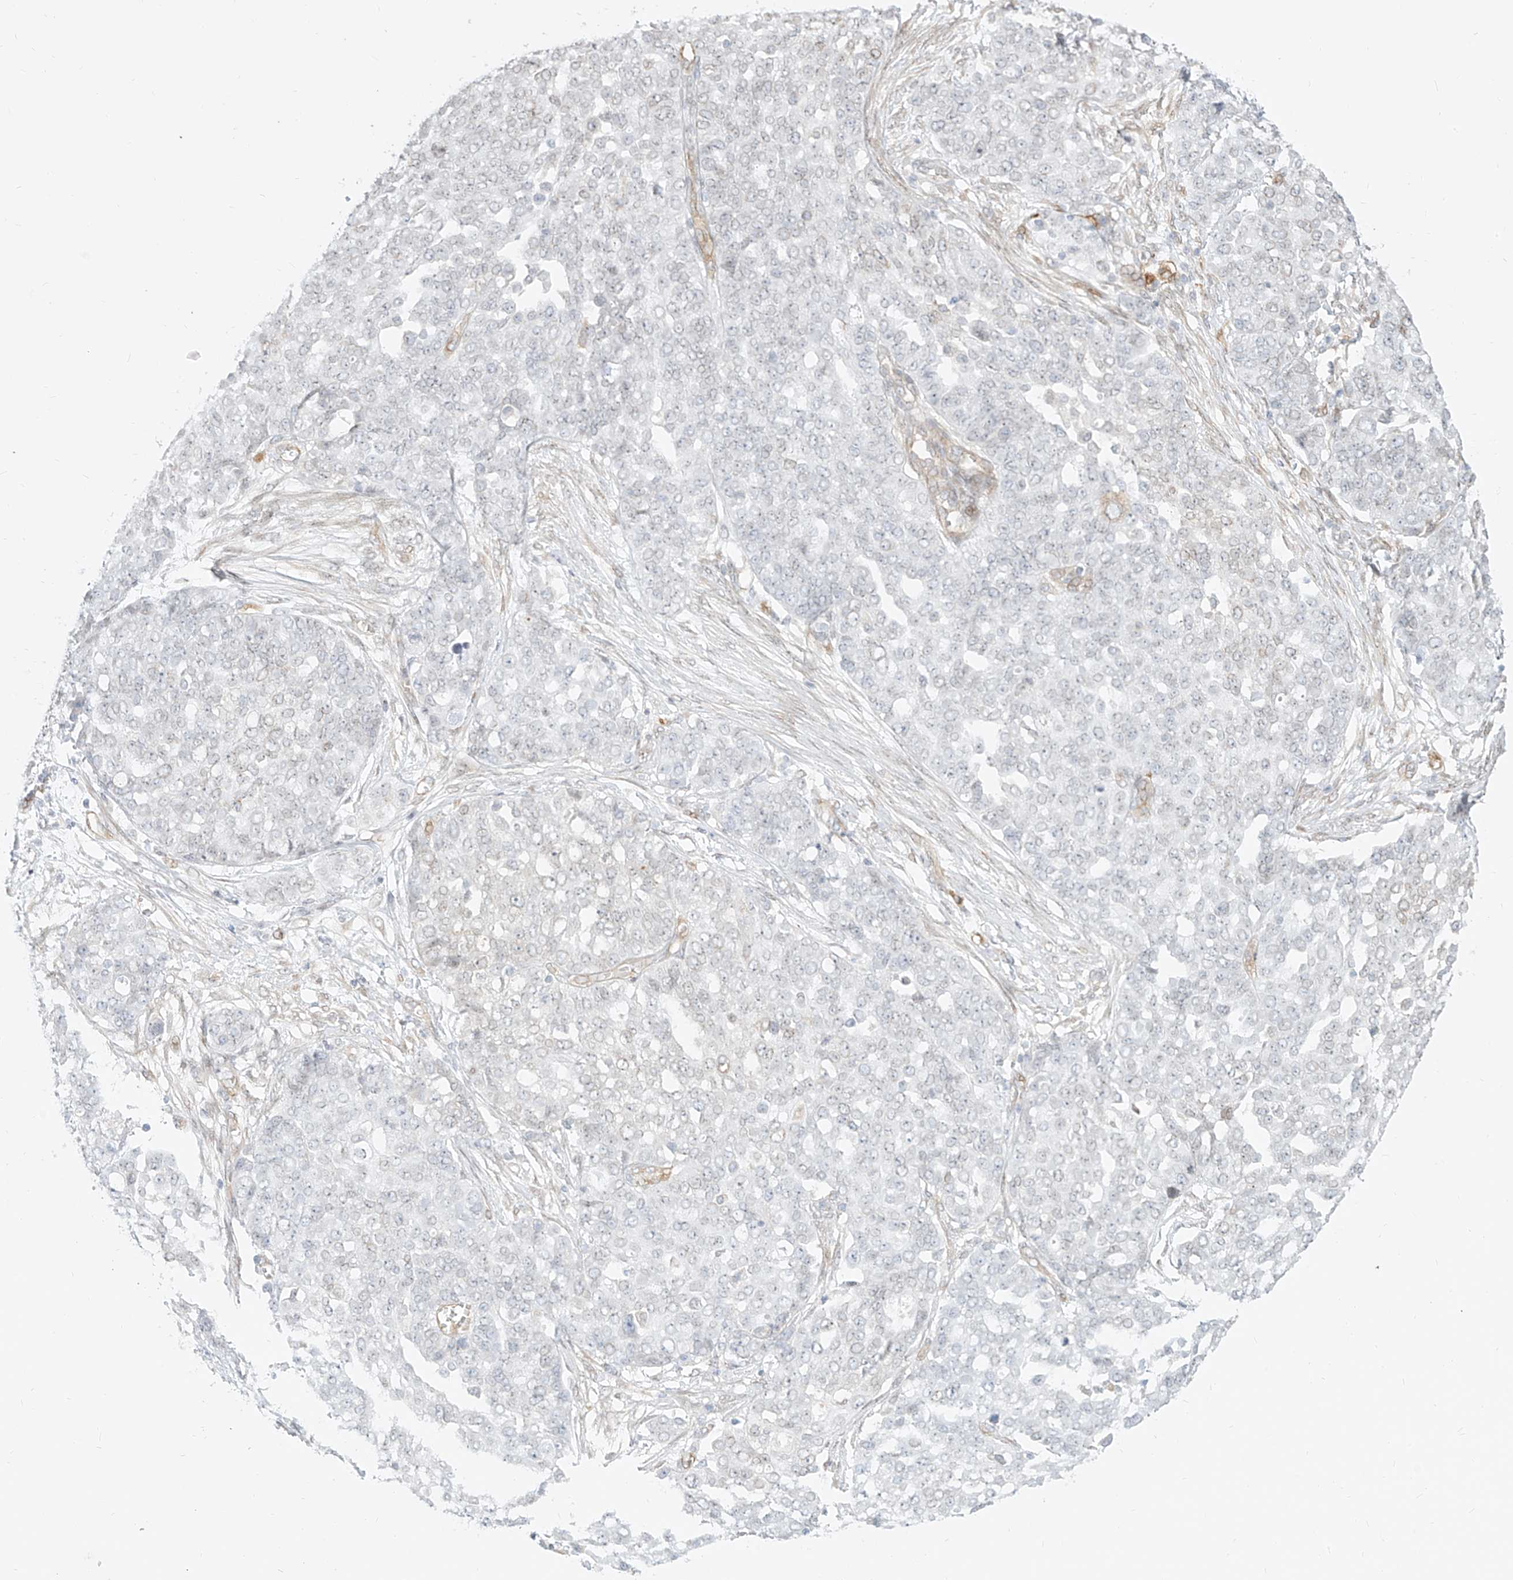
{"staining": {"intensity": "negative", "quantity": "none", "location": "none"}, "tissue": "ovarian cancer", "cell_type": "Tumor cells", "image_type": "cancer", "snomed": [{"axis": "morphology", "description": "Cystadenocarcinoma, serous, NOS"}, {"axis": "topography", "description": "Soft tissue"}, {"axis": "topography", "description": "Ovary"}], "caption": "There is no significant expression in tumor cells of ovarian cancer.", "gene": "NHSL1", "patient": {"sex": "female", "age": 57}}